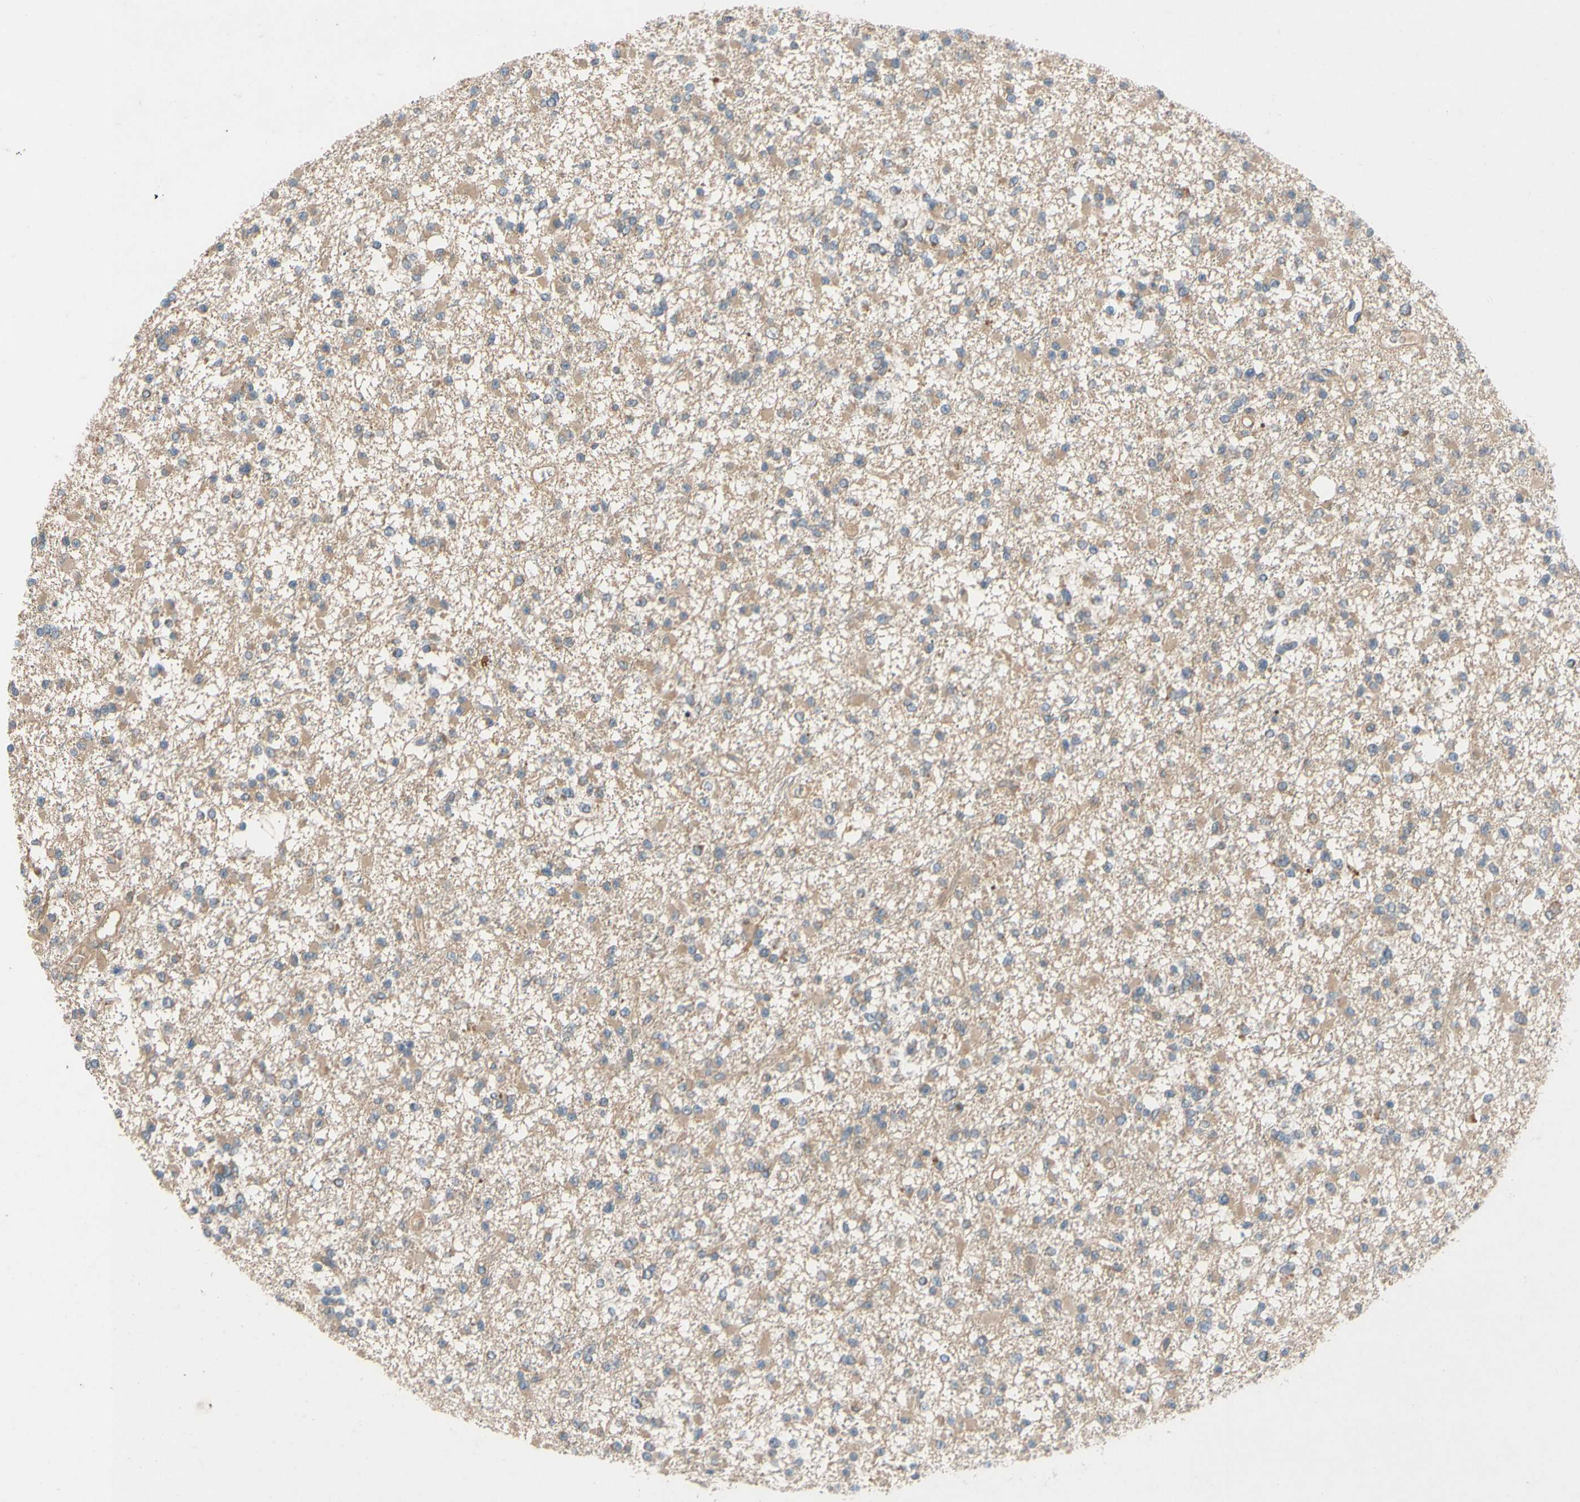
{"staining": {"intensity": "weak", "quantity": ">75%", "location": "cytoplasmic/membranous"}, "tissue": "glioma", "cell_type": "Tumor cells", "image_type": "cancer", "snomed": [{"axis": "morphology", "description": "Glioma, malignant, Low grade"}, {"axis": "topography", "description": "Brain"}], "caption": "Immunohistochemistry micrograph of malignant glioma (low-grade) stained for a protein (brown), which reveals low levels of weak cytoplasmic/membranous expression in approximately >75% of tumor cells.", "gene": "MBTPS2", "patient": {"sex": "female", "age": 22}}